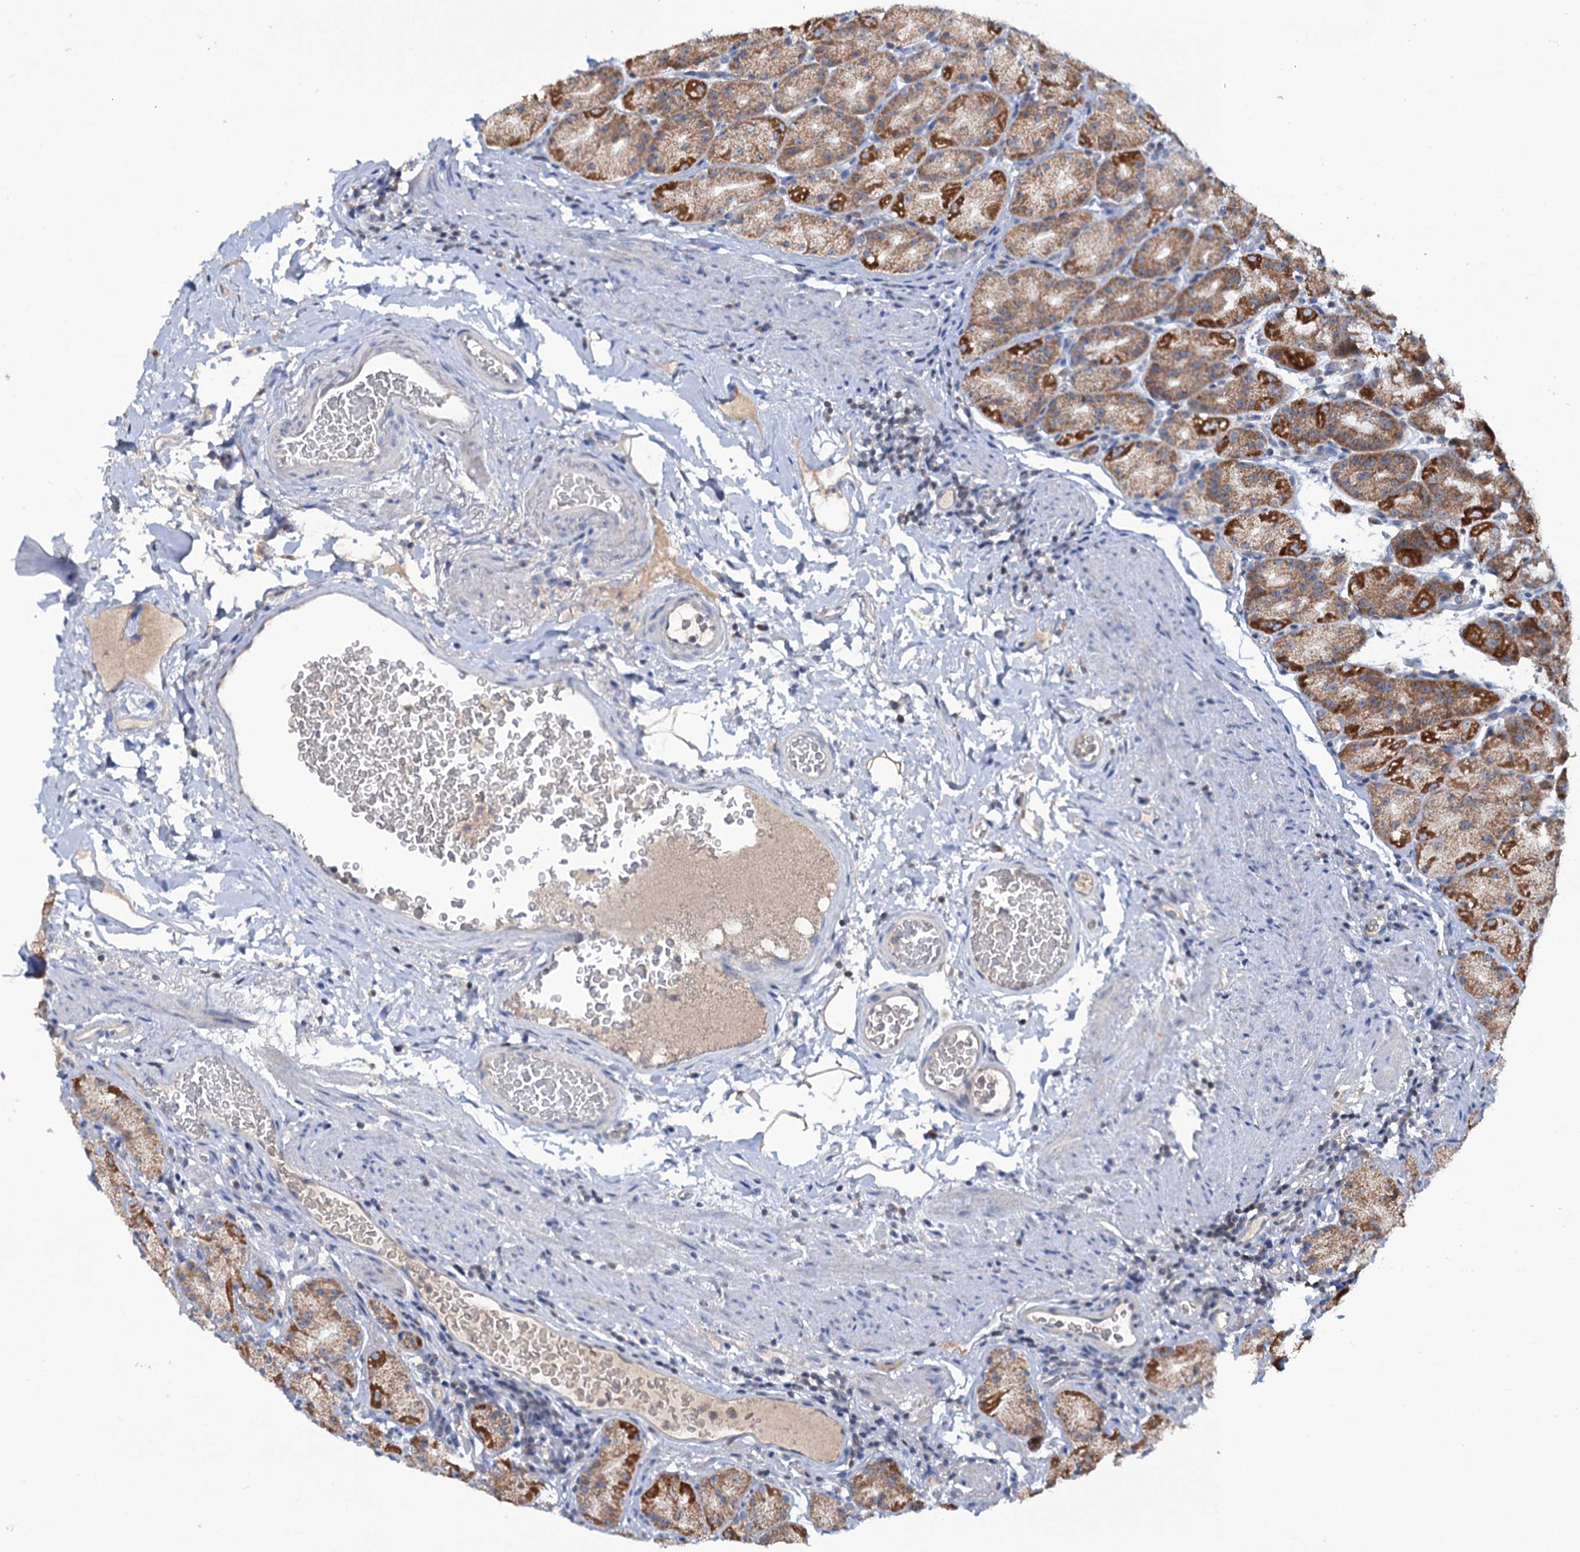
{"staining": {"intensity": "strong", "quantity": "<25%", "location": "cytoplasmic/membranous"}, "tissue": "stomach", "cell_type": "Glandular cells", "image_type": "normal", "snomed": [{"axis": "morphology", "description": "Normal tissue, NOS"}, {"axis": "topography", "description": "Stomach, upper"}], "caption": "Immunohistochemistry (IHC) image of benign stomach: human stomach stained using immunohistochemistry (IHC) shows medium levels of strong protein expression localized specifically in the cytoplasmic/membranous of glandular cells, appearing as a cytoplasmic/membranous brown color.", "gene": "HTR3B", "patient": {"sex": "male", "age": 68}}